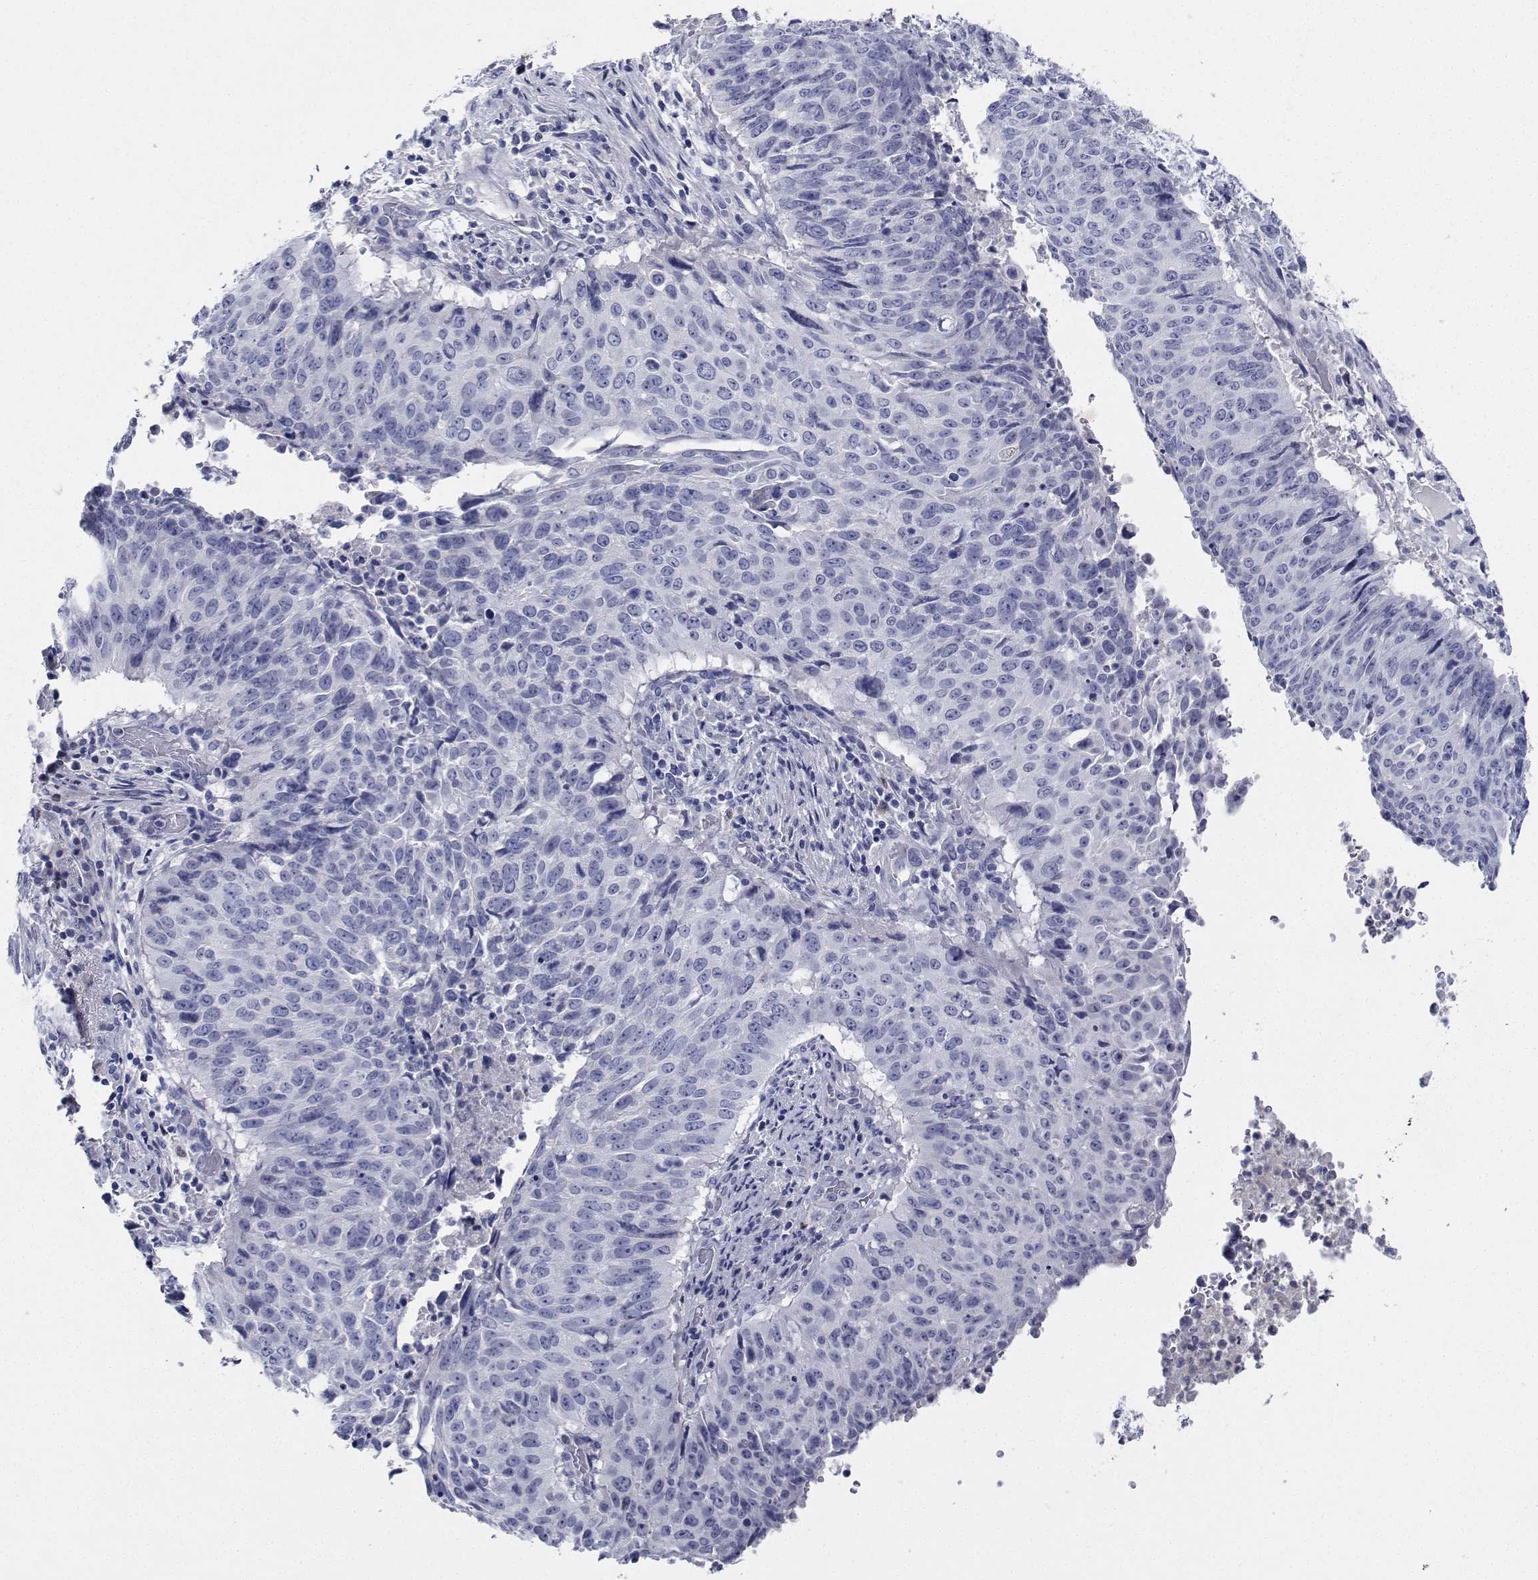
{"staining": {"intensity": "negative", "quantity": "none", "location": "none"}, "tissue": "lung cancer", "cell_type": "Tumor cells", "image_type": "cancer", "snomed": [{"axis": "morphology", "description": "Normal tissue, NOS"}, {"axis": "morphology", "description": "Squamous cell carcinoma, NOS"}, {"axis": "topography", "description": "Bronchus"}, {"axis": "topography", "description": "Lung"}], "caption": "Immunohistochemistry (IHC) image of lung cancer stained for a protein (brown), which displays no expression in tumor cells. (IHC, brightfield microscopy, high magnification).", "gene": "PLXNA4", "patient": {"sex": "male", "age": 64}}